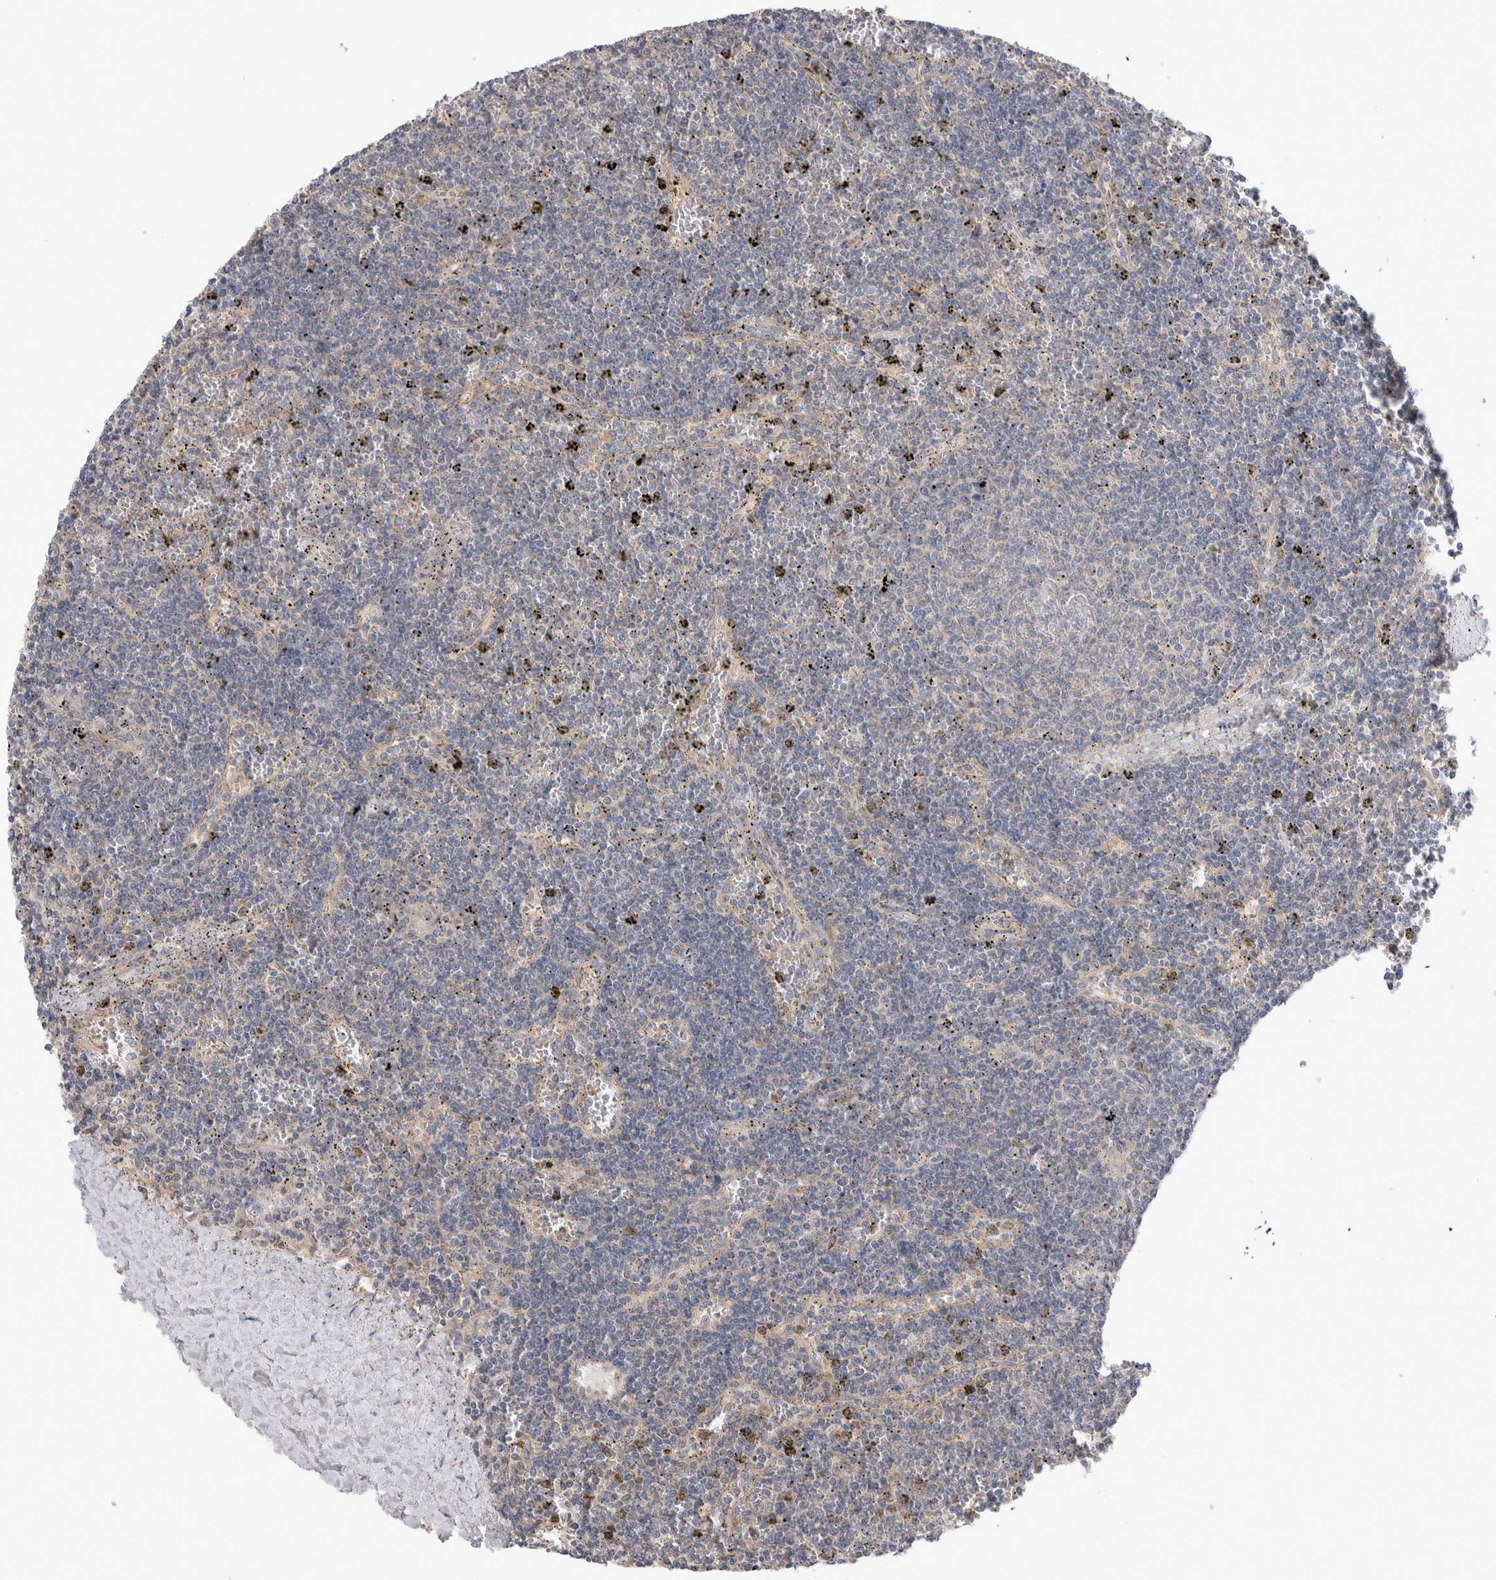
{"staining": {"intensity": "negative", "quantity": "none", "location": "none"}, "tissue": "lymphoma", "cell_type": "Tumor cells", "image_type": "cancer", "snomed": [{"axis": "morphology", "description": "Malignant lymphoma, non-Hodgkin's type, Low grade"}, {"axis": "topography", "description": "Spleen"}], "caption": "Image shows no protein positivity in tumor cells of low-grade malignant lymphoma, non-Hodgkin's type tissue.", "gene": "IFT74", "patient": {"sex": "female", "age": 50}}